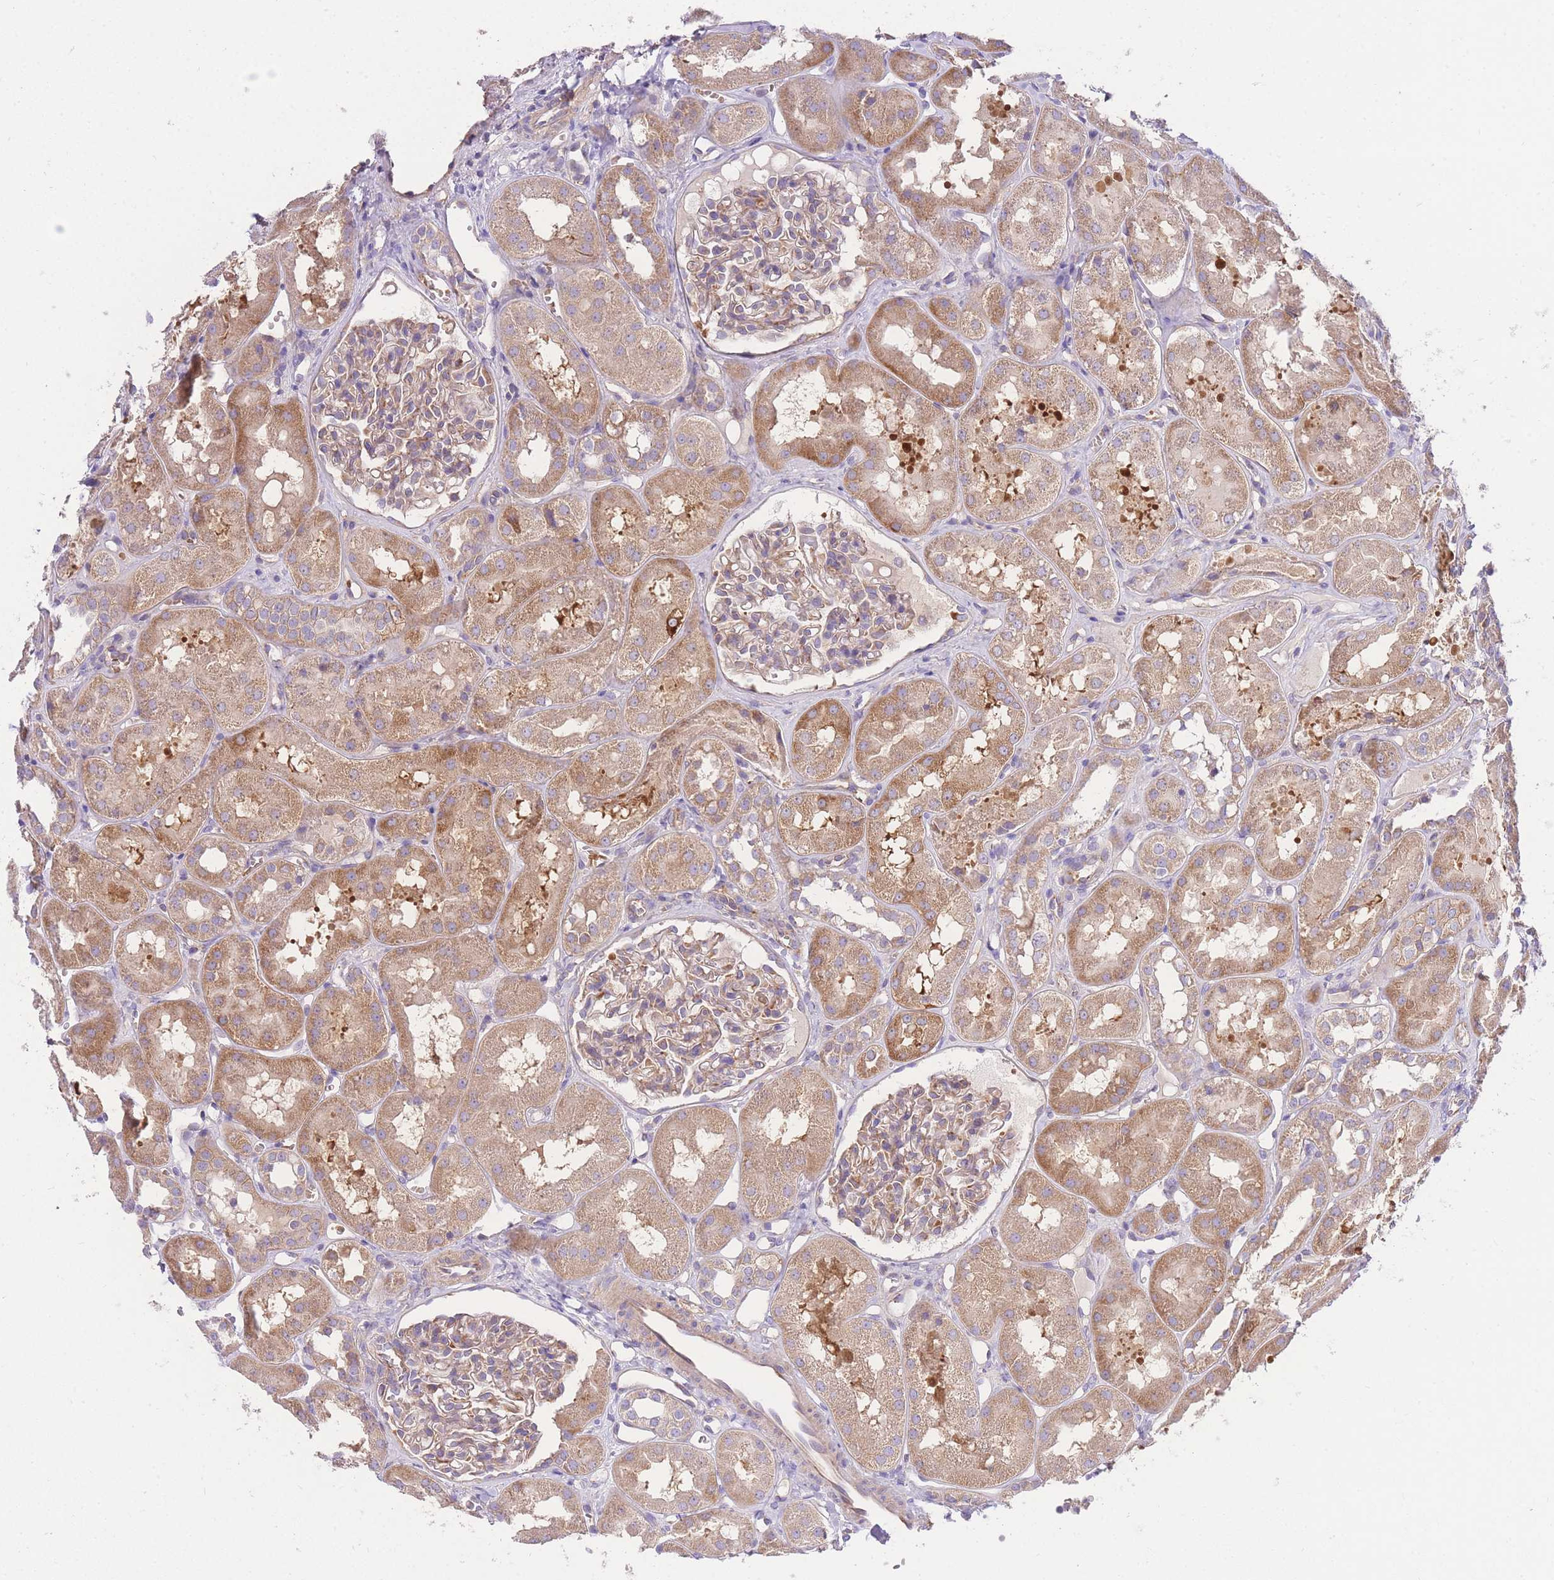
{"staining": {"intensity": "moderate", "quantity": "<25%", "location": "cytoplasmic/membranous"}, "tissue": "kidney", "cell_type": "Cells in glomeruli", "image_type": "normal", "snomed": [{"axis": "morphology", "description": "Normal tissue, NOS"}, {"axis": "topography", "description": "Kidney"}], "caption": "Protein analysis of benign kidney displays moderate cytoplasmic/membranous expression in about <25% of cells in glomeruli.", "gene": "INSYN2B", "patient": {"sex": "male", "age": 16}}